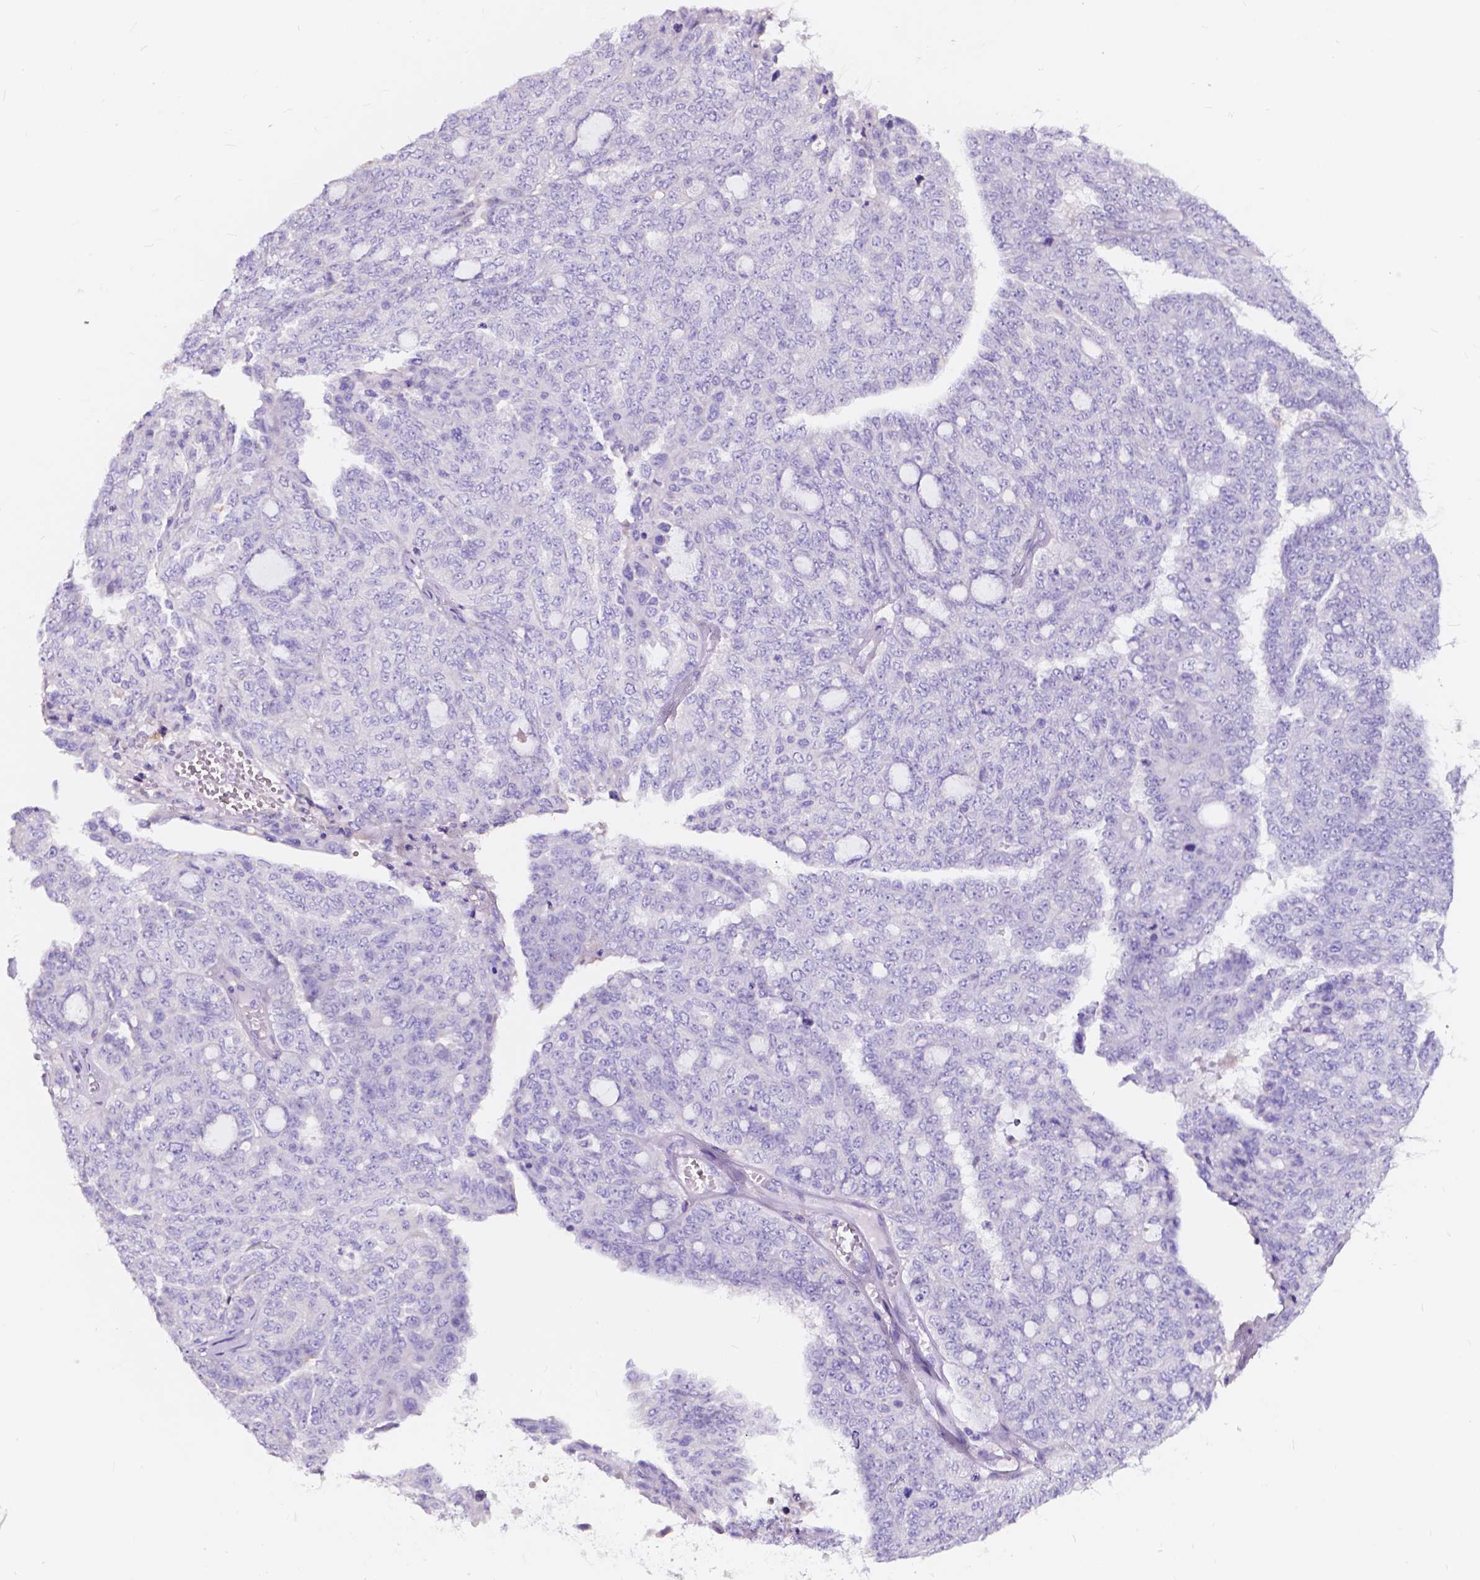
{"staining": {"intensity": "negative", "quantity": "none", "location": "none"}, "tissue": "ovarian cancer", "cell_type": "Tumor cells", "image_type": "cancer", "snomed": [{"axis": "morphology", "description": "Cystadenocarcinoma, serous, NOS"}, {"axis": "topography", "description": "Ovary"}], "caption": "The micrograph reveals no staining of tumor cells in ovarian cancer.", "gene": "CLSTN2", "patient": {"sex": "female", "age": 71}}